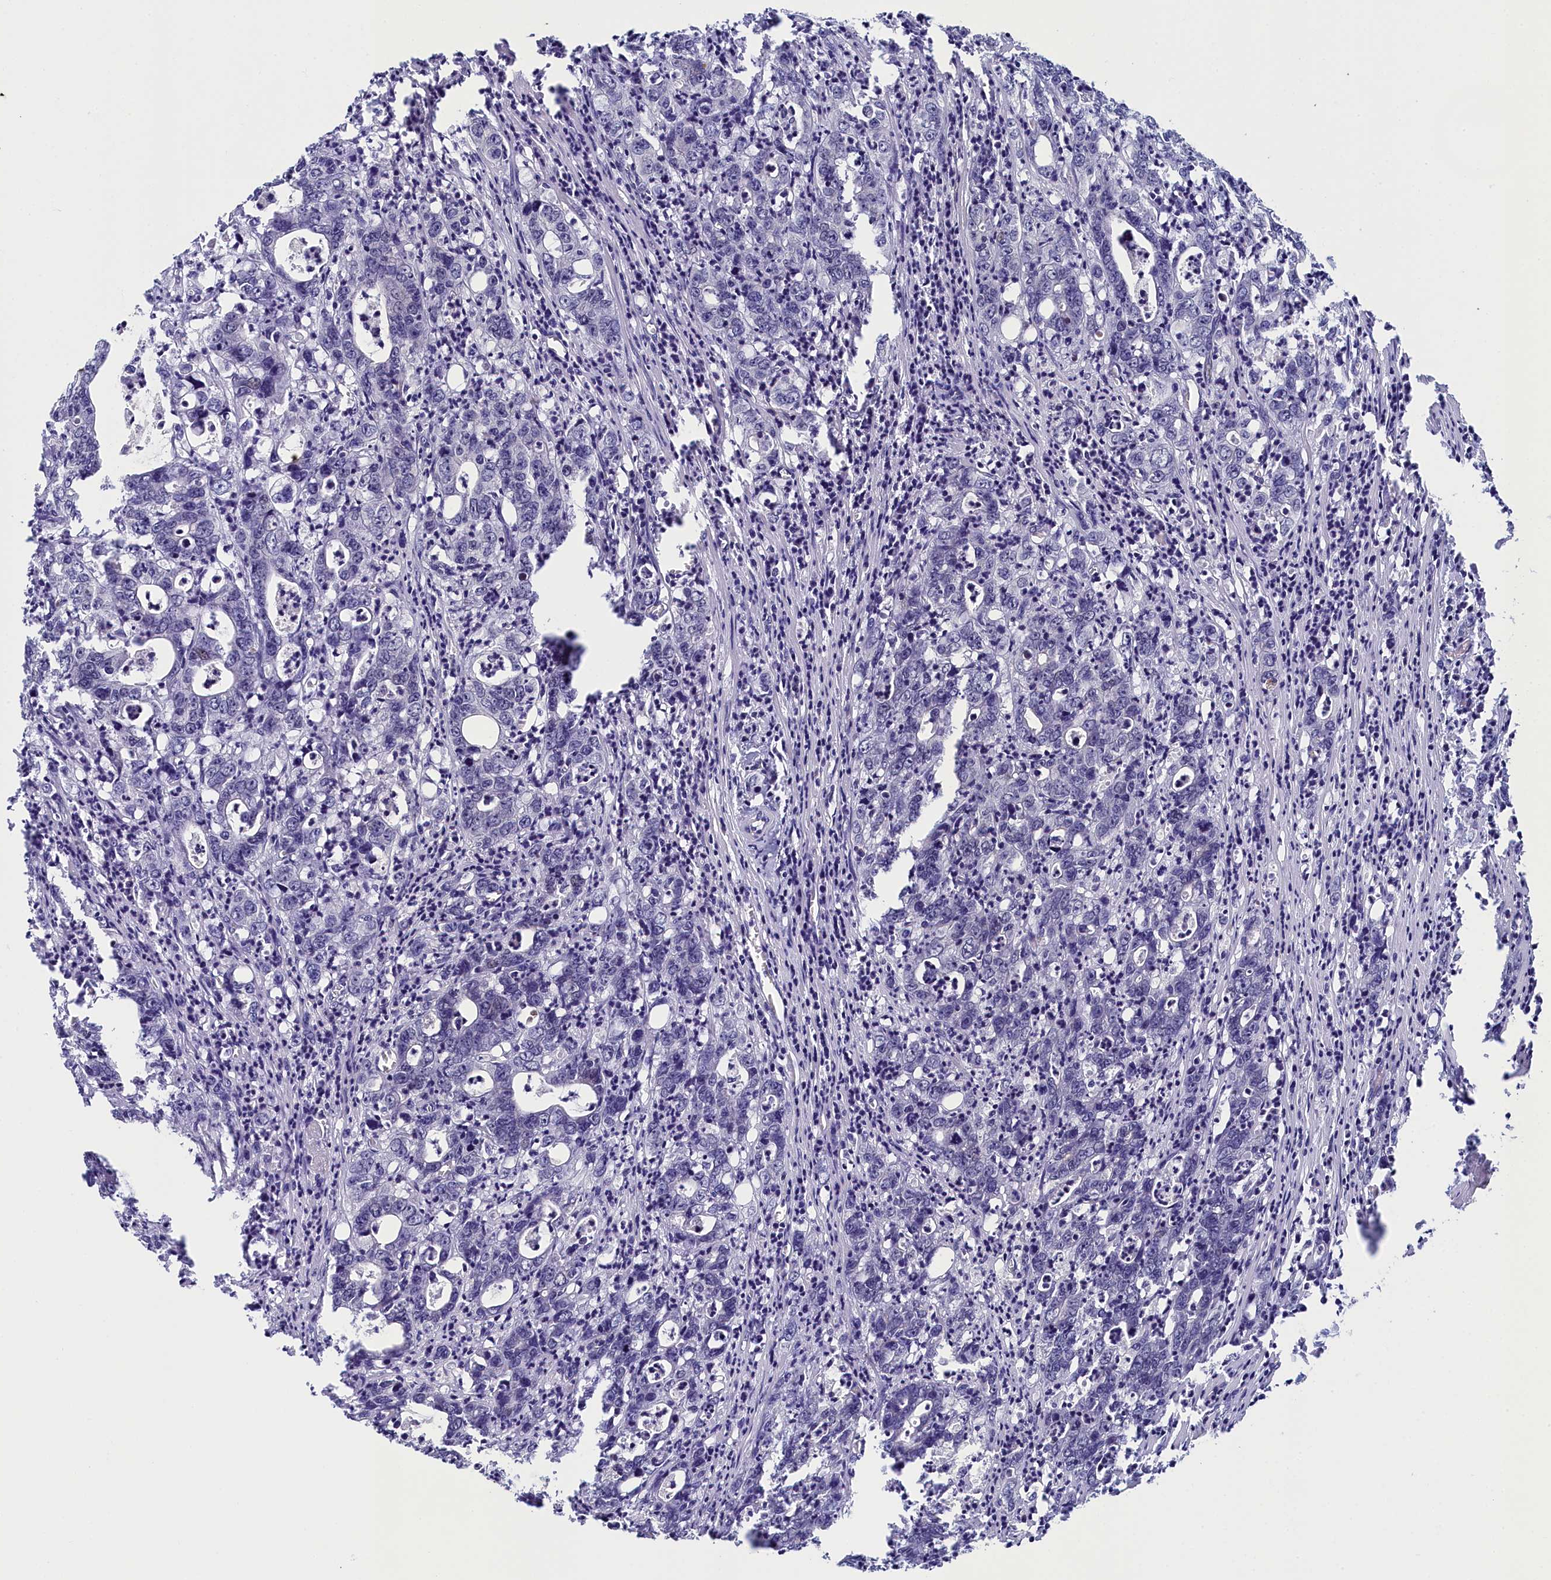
{"staining": {"intensity": "negative", "quantity": "none", "location": "none"}, "tissue": "colorectal cancer", "cell_type": "Tumor cells", "image_type": "cancer", "snomed": [{"axis": "morphology", "description": "Adenocarcinoma, NOS"}, {"axis": "topography", "description": "Colon"}], "caption": "A high-resolution photomicrograph shows immunohistochemistry staining of colorectal cancer (adenocarcinoma), which exhibits no significant expression in tumor cells.", "gene": "INTS14", "patient": {"sex": "female", "age": 75}}